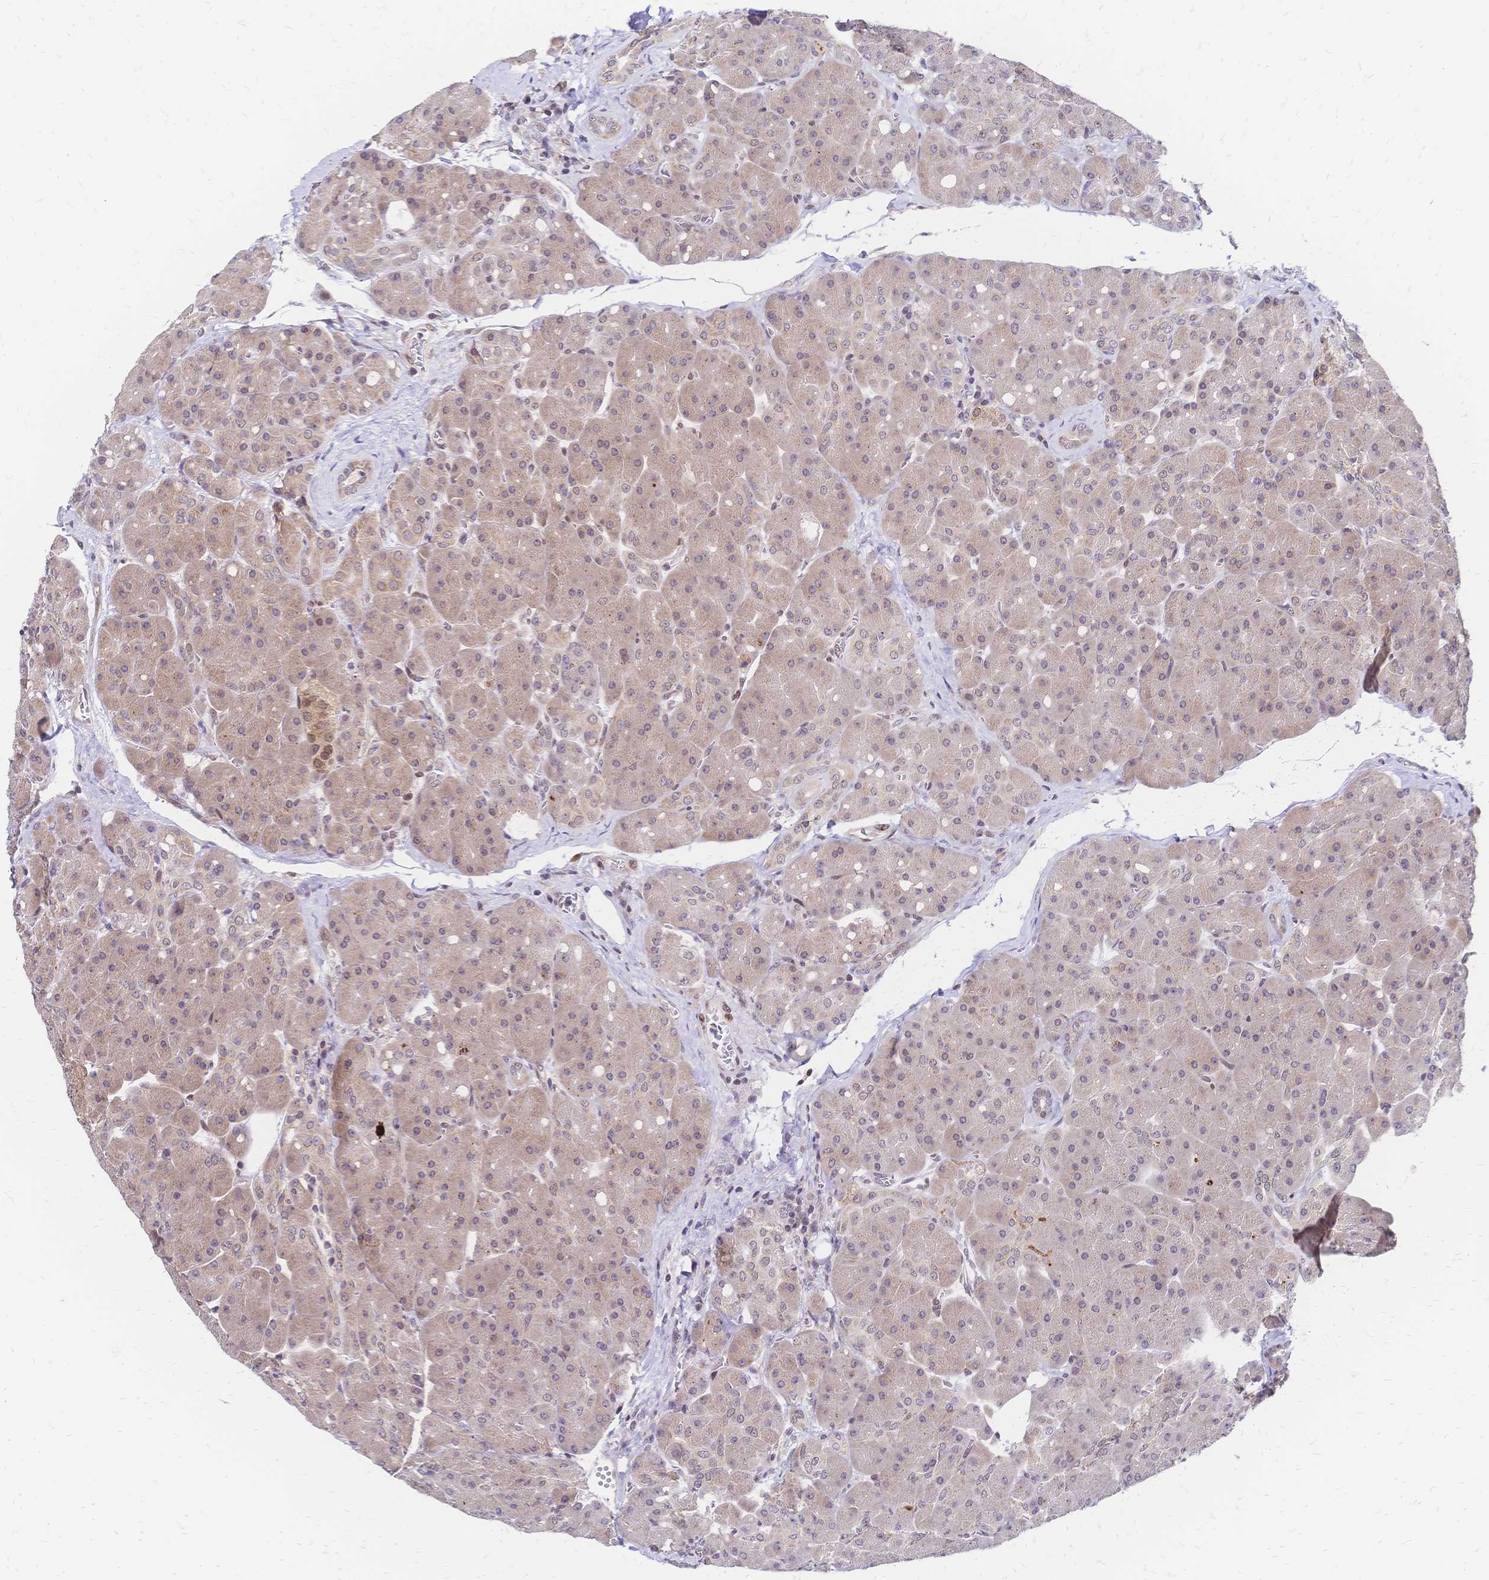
{"staining": {"intensity": "weak", "quantity": "<25%", "location": "cytoplasmic/membranous"}, "tissue": "pancreas", "cell_type": "Exocrine glandular cells", "image_type": "normal", "snomed": [{"axis": "morphology", "description": "Normal tissue, NOS"}, {"axis": "topography", "description": "Pancreas"}], "caption": "DAB (3,3'-diaminobenzidine) immunohistochemical staining of unremarkable pancreas demonstrates no significant positivity in exocrine glandular cells.", "gene": "CBX7", "patient": {"sex": "male", "age": 55}}